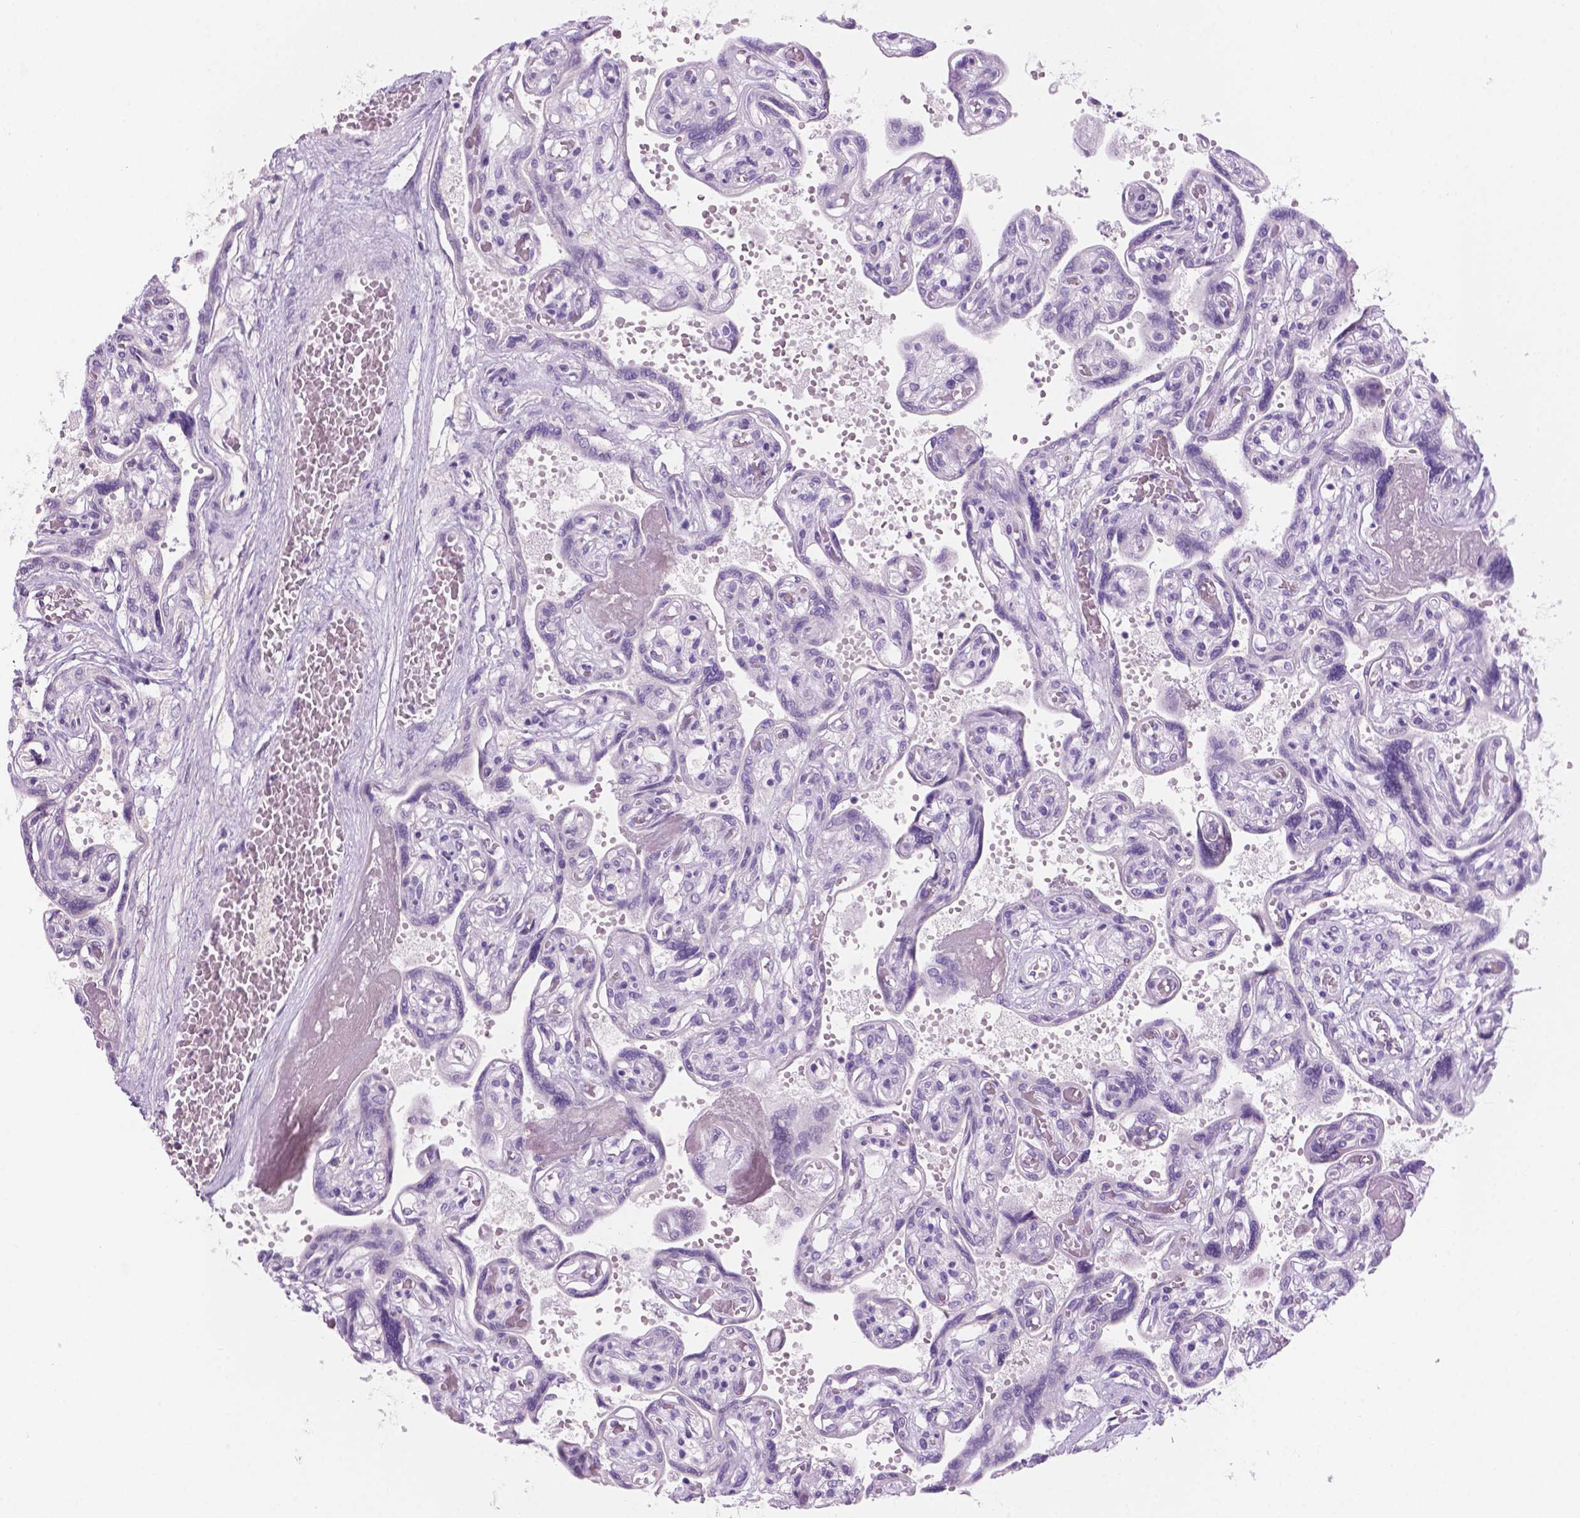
{"staining": {"intensity": "negative", "quantity": "none", "location": "none"}, "tissue": "placenta", "cell_type": "Decidual cells", "image_type": "normal", "snomed": [{"axis": "morphology", "description": "Normal tissue, NOS"}, {"axis": "topography", "description": "Placenta"}], "caption": "Placenta stained for a protein using immunohistochemistry (IHC) displays no staining decidual cells.", "gene": "SBSN", "patient": {"sex": "female", "age": 32}}